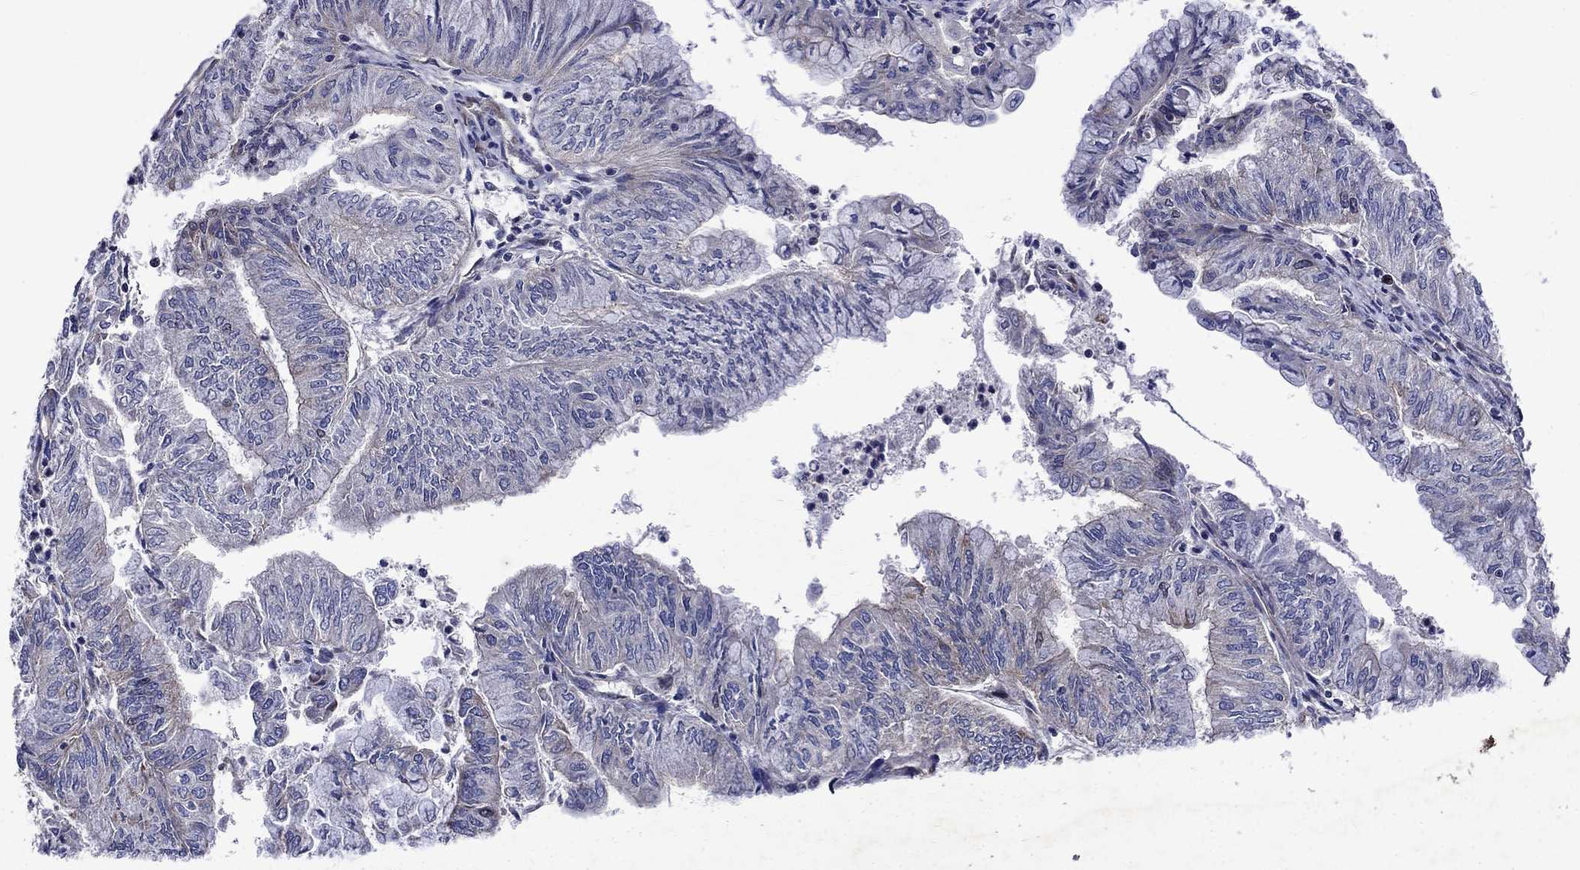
{"staining": {"intensity": "negative", "quantity": "none", "location": "none"}, "tissue": "endometrial cancer", "cell_type": "Tumor cells", "image_type": "cancer", "snomed": [{"axis": "morphology", "description": "Adenocarcinoma, NOS"}, {"axis": "topography", "description": "Endometrium"}], "caption": "Immunohistochemistry (IHC) image of endometrial cancer stained for a protein (brown), which displays no expression in tumor cells.", "gene": "KIF22", "patient": {"sex": "female", "age": 59}}